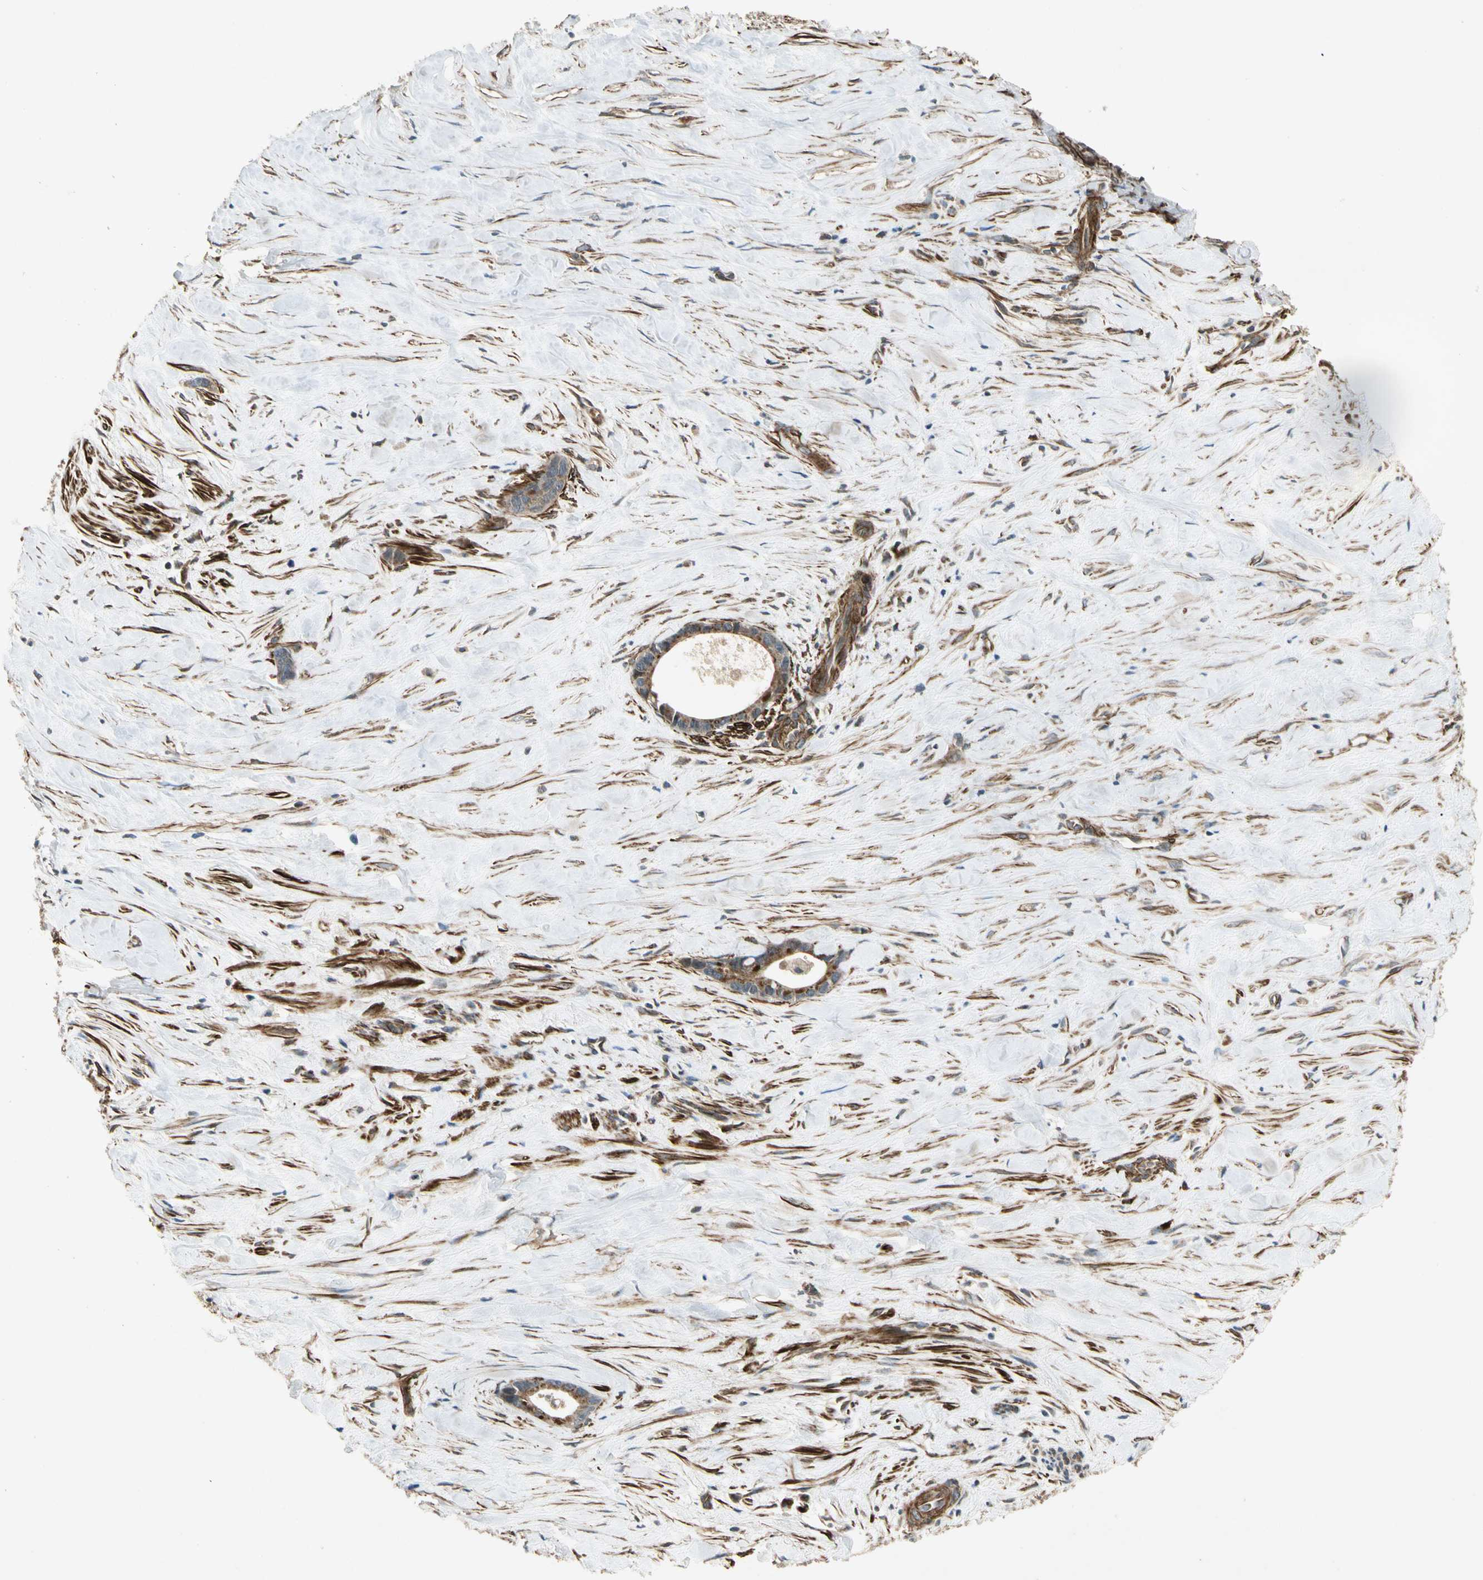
{"staining": {"intensity": "moderate", "quantity": ">75%", "location": "cytoplasmic/membranous"}, "tissue": "liver cancer", "cell_type": "Tumor cells", "image_type": "cancer", "snomed": [{"axis": "morphology", "description": "Cholangiocarcinoma"}, {"axis": "topography", "description": "Liver"}], "caption": "IHC micrograph of human liver cancer stained for a protein (brown), which reveals medium levels of moderate cytoplasmic/membranous positivity in approximately >75% of tumor cells.", "gene": "GCK", "patient": {"sex": "female", "age": 55}}